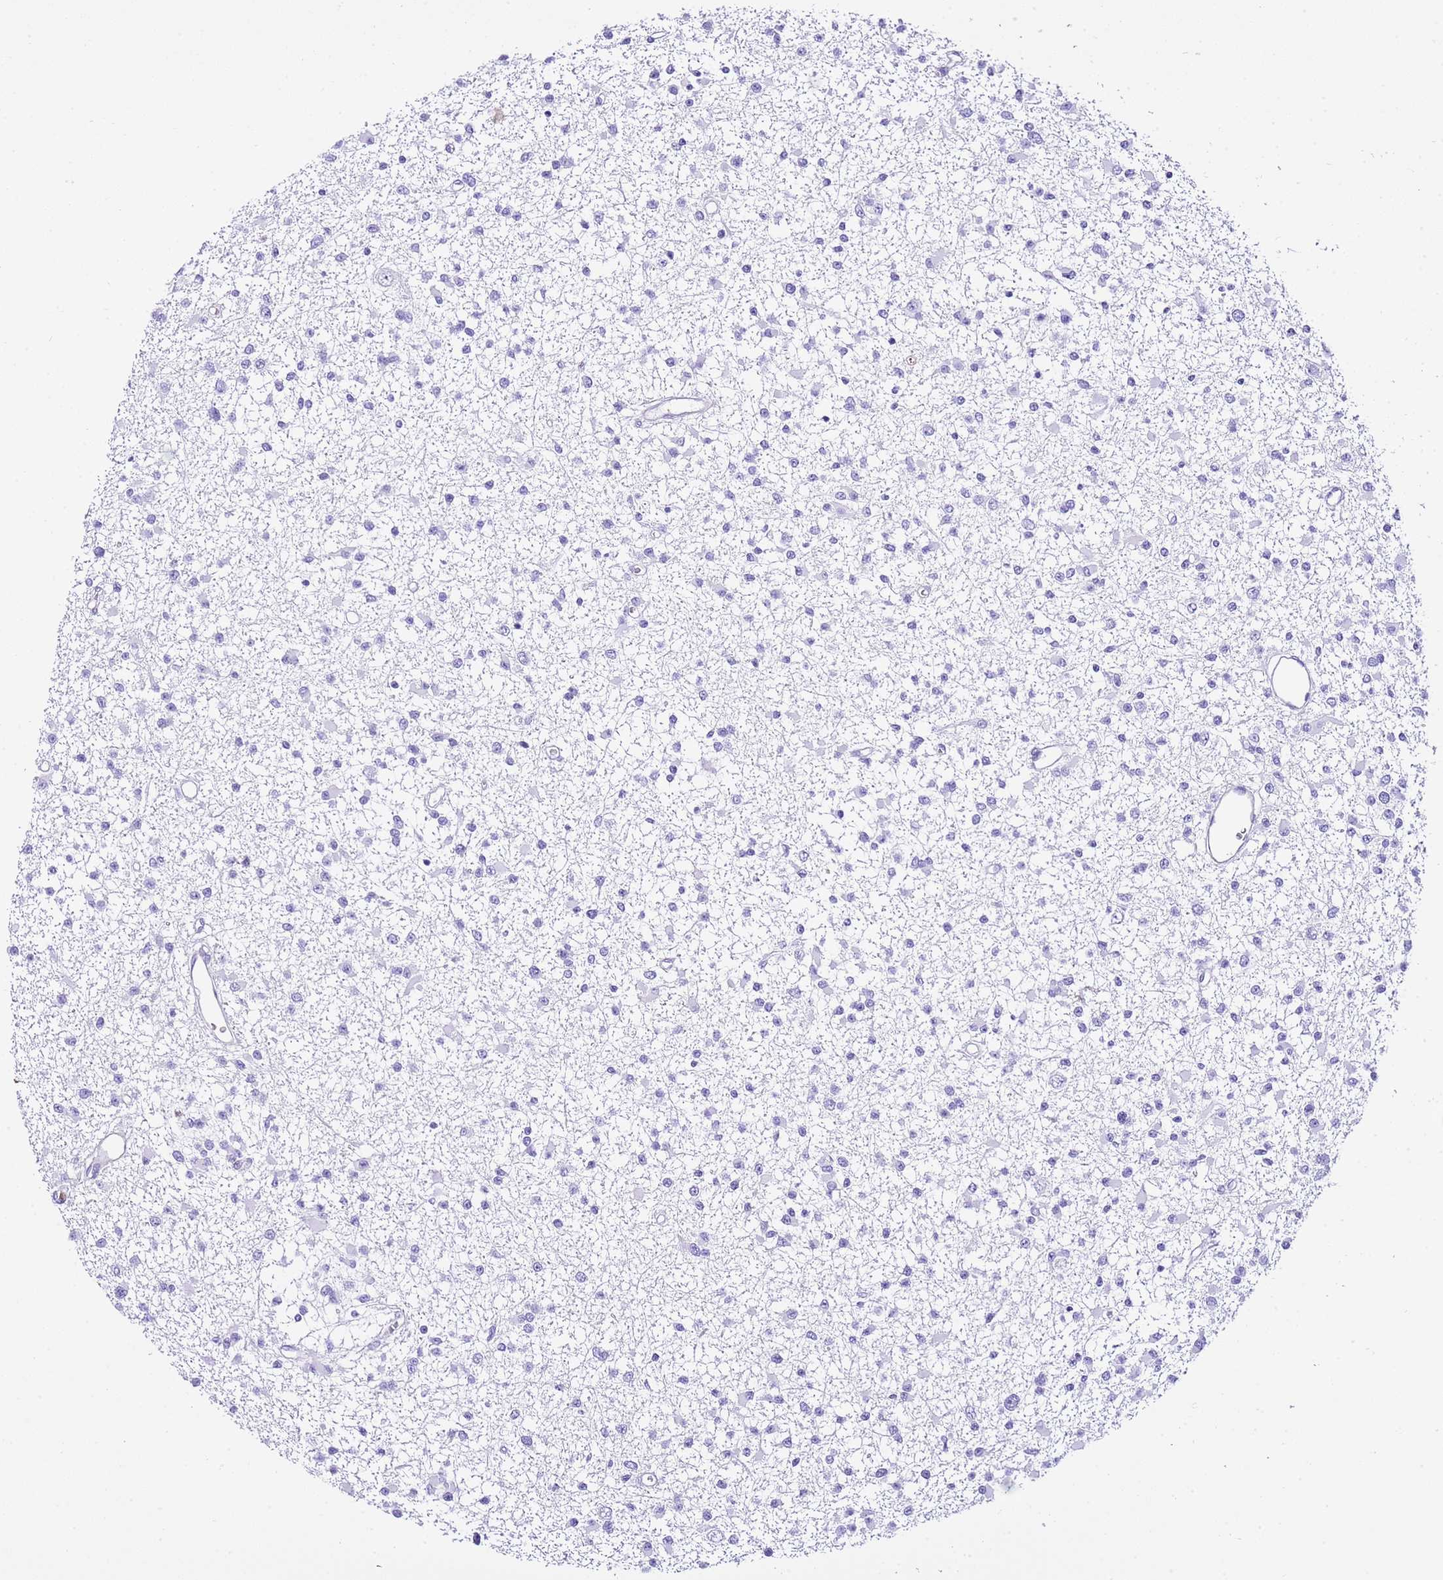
{"staining": {"intensity": "negative", "quantity": "none", "location": "none"}, "tissue": "glioma", "cell_type": "Tumor cells", "image_type": "cancer", "snomed": [{"axis": "morphology", "description": "Glioma, malignant, Low grade"}, {"axis": "topography", "description": "Brain"}], "caption": "Immunohistochemistry of human malignant glioma (low-grade) demonstrates no positivity in tumor cells. (Brightfield microscopy of DAB (3,3'-diaminobenzidine) IHC at high magnification).", "gene": "CNN2", "patient": {"sex": "female", "age": 22}}